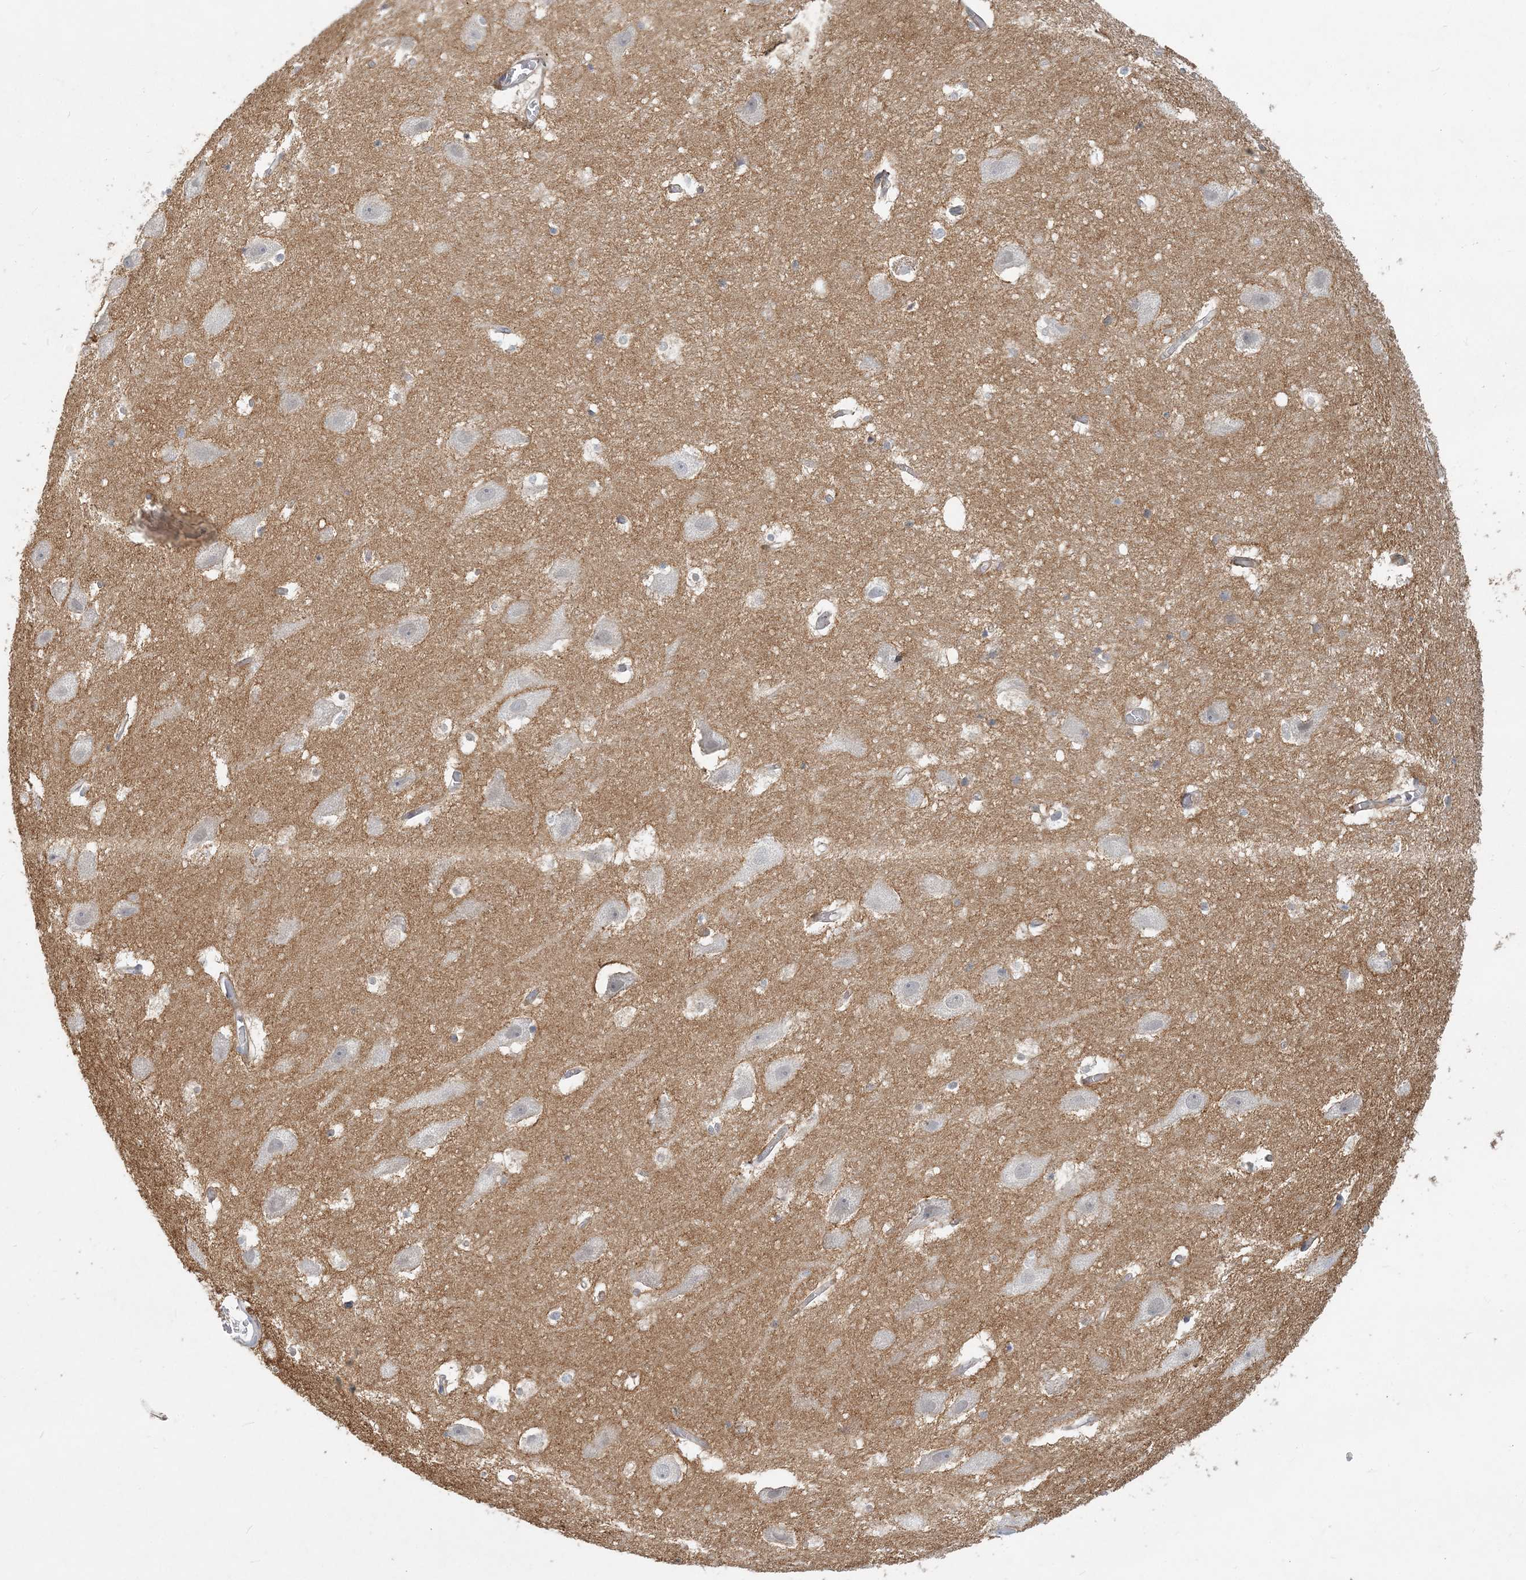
{"staining": {"intensity": "negative", "quantity": "none", "location": "none"}, "tissue": "hippocampus", "cell_type": "Glial cells", "image_type": "normal", "snomed": [{"axis": "morphology", "description": "Normal tissue, NOS"}, {"axis": "topography", "description": "Hippocampus"}], "caption": "This is an immunohistochemistry (IHC) image of unremarkable human hippocampus. There is no staining in glial cells.", "gene": "GMPPA", "patient": {"sex": "female", "age": 52}}